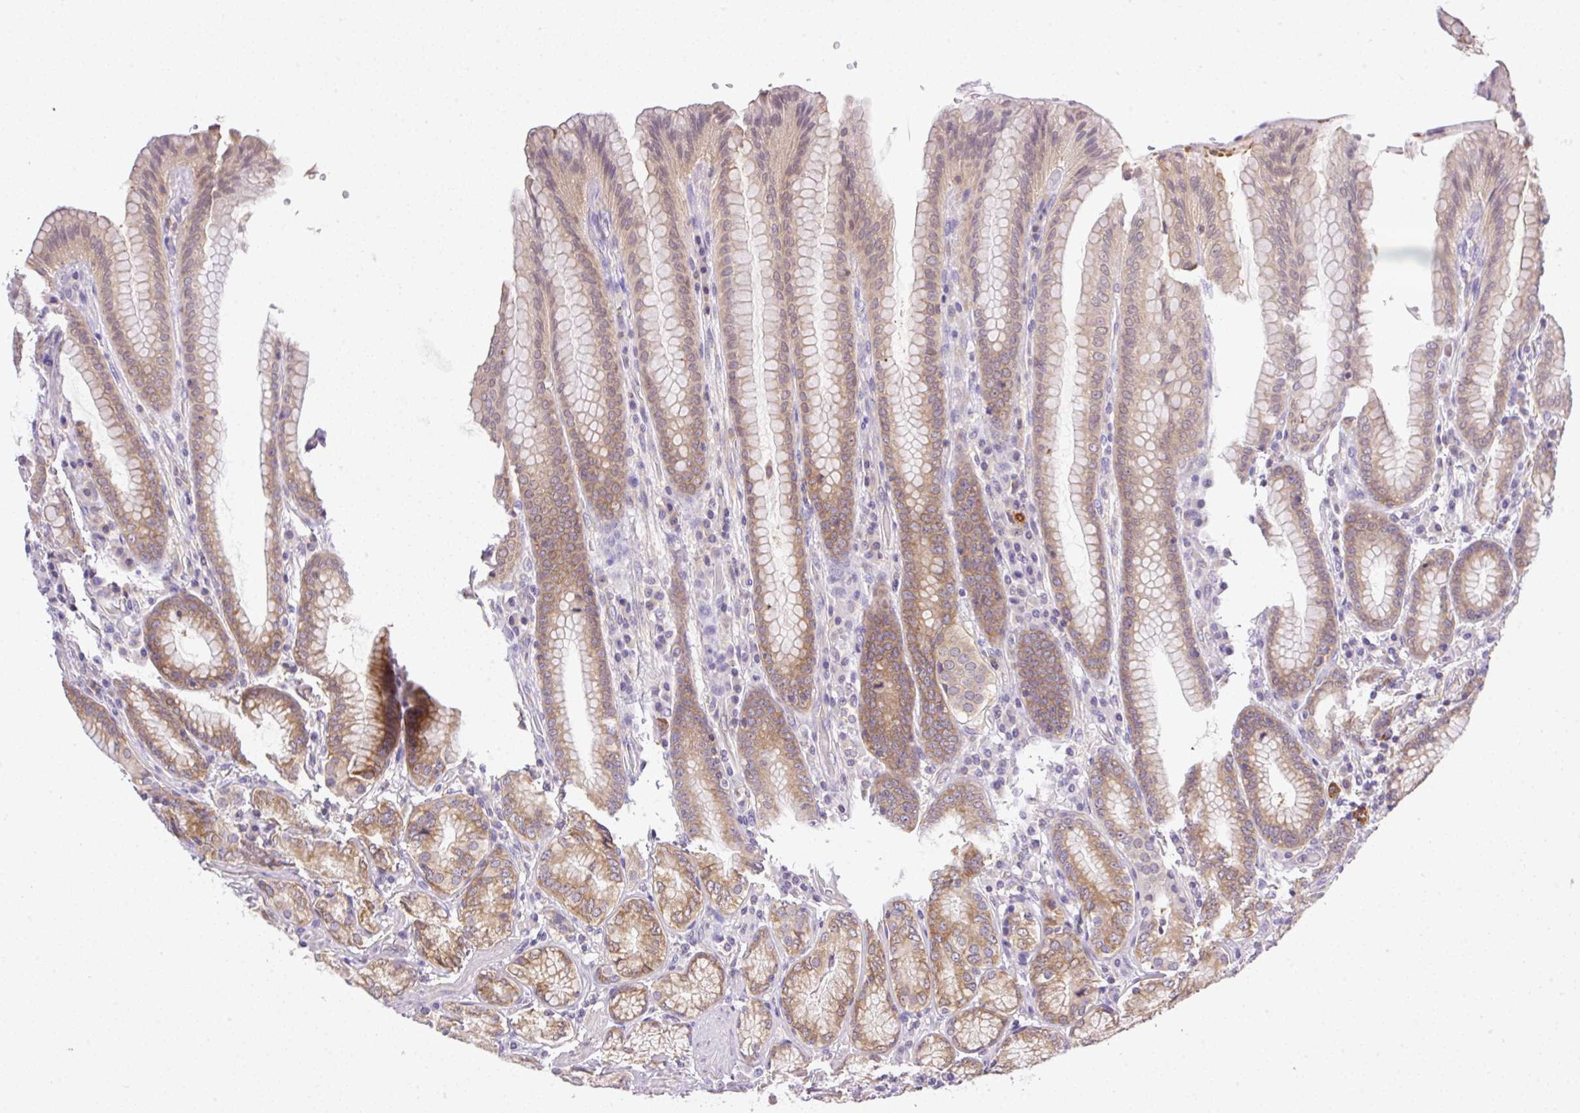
{"staining": {"intensity": "moderate", "quantity": ">75%", "location": "cytoplasmic/membranous"}, "tissue": "stomach", "cell_type": "Glandular cells", "image_type": "normal", "snomed": [{"axis": "morphology", "description": "Normal tissue, NOS"}, {"axis": "topography", "description": "Stomach, upper"}, {"axis": "topography", "description": "Stomach, lower"}], "caption": "A high-resolution photomicrograph shows IHC staining of unremarkable stomach, which demonstrates moderate cytoplasmic/membranous expression in about >75% of glandular cells.", "gene": "CAMK2A", "patient": {"sex": "female", "age": 76}}